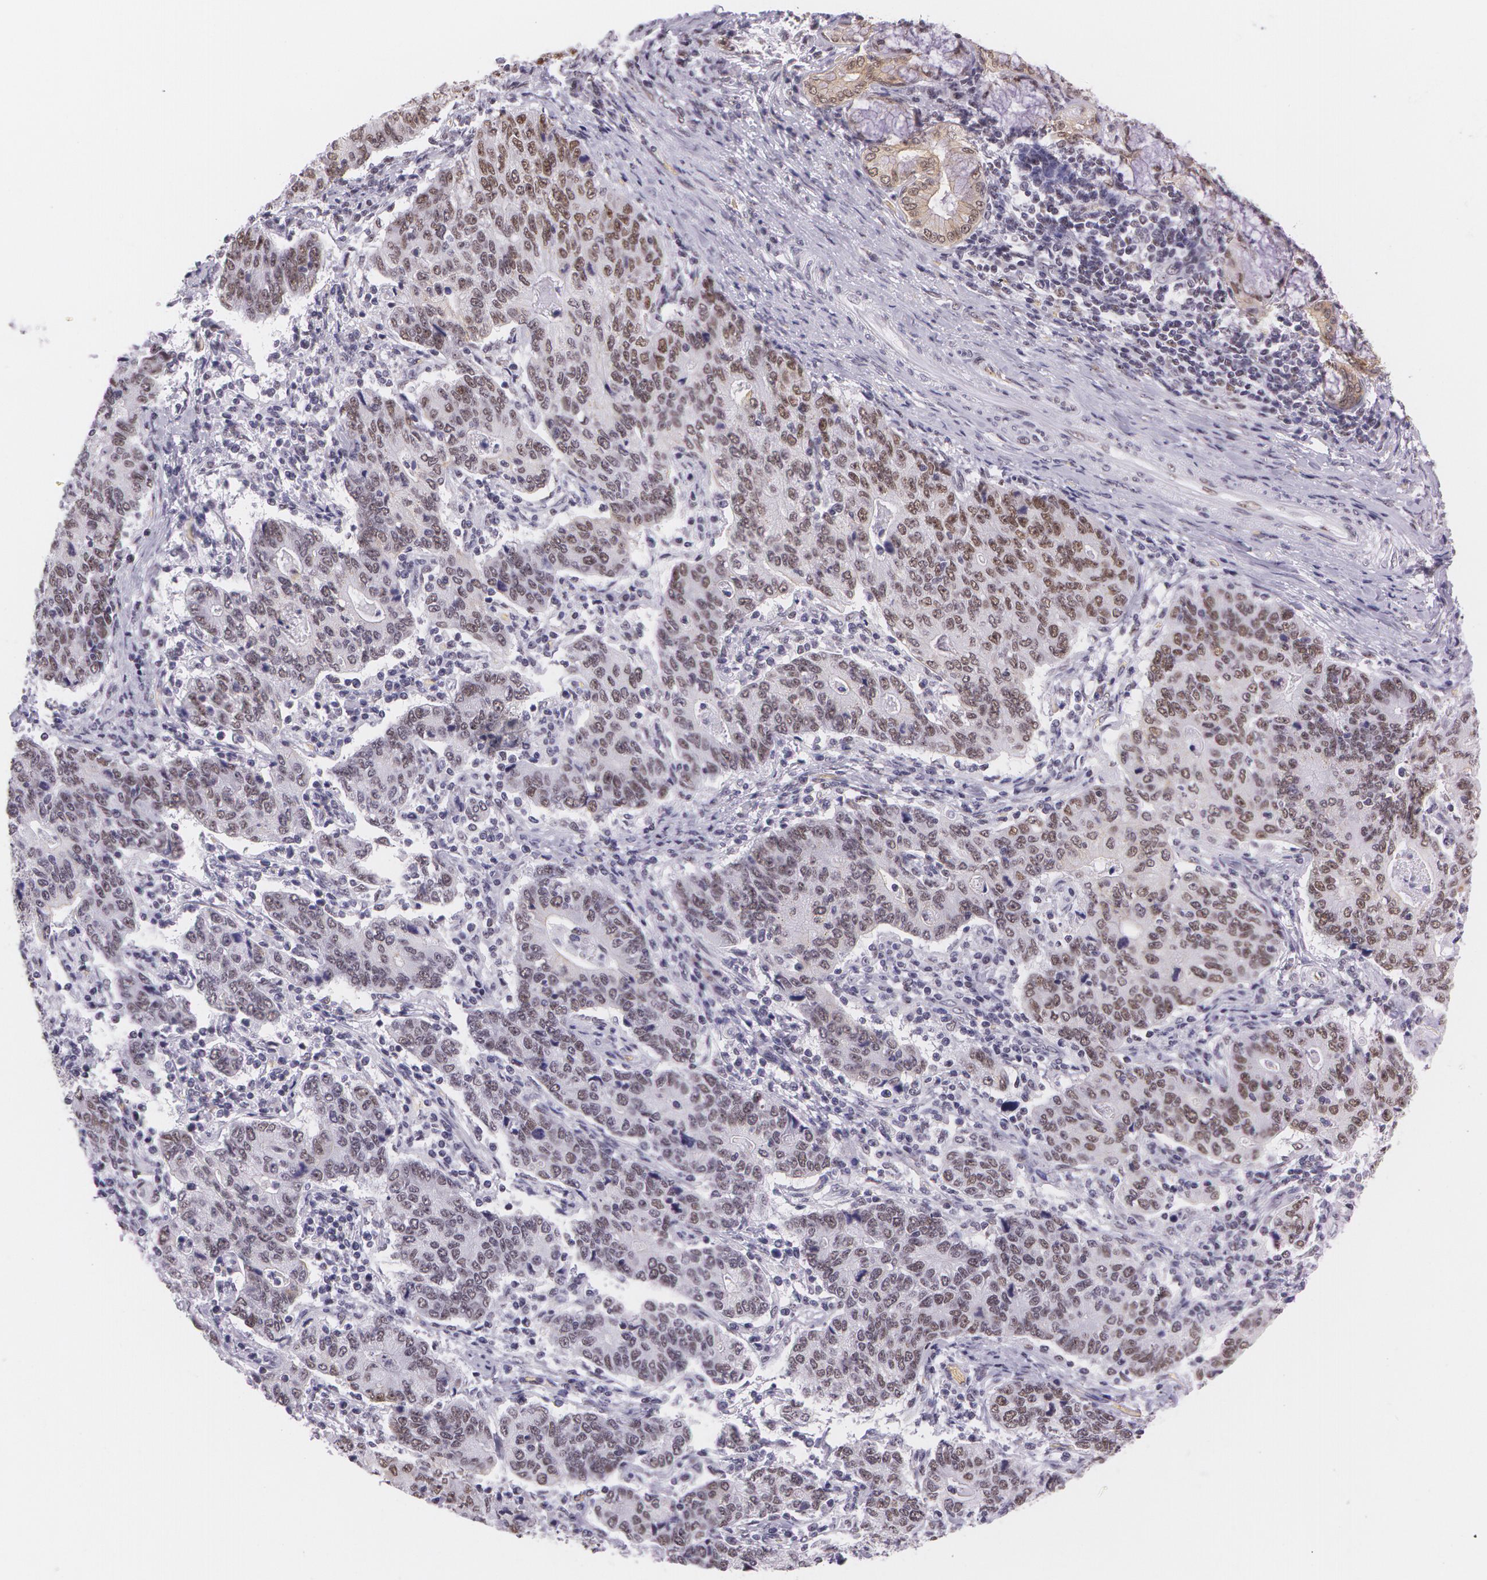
{"staining": {"intensity": "moderate", "quantity": "25%-75%", "location": "nuclear"}, "tissue": "stomach cancer", "cell_type": "Tumor cells", "image_type": "cancer", "snomed": [{"axis": "morphology", "description": "Adenocarcinoma, NOS"}, {"axis": "topography", "description": "Esophagus"}, {"axis": "topography", "description": "Stomach"}], "caption": "This photomicrograph displays immunohistochemistry staining of adenocarcinoma (stomach), with medium moderate nuclear expression in approximately 25%-75% of tumor cells.", "gene": "NBN", "patient": {"sex": "male", "age": 74}}